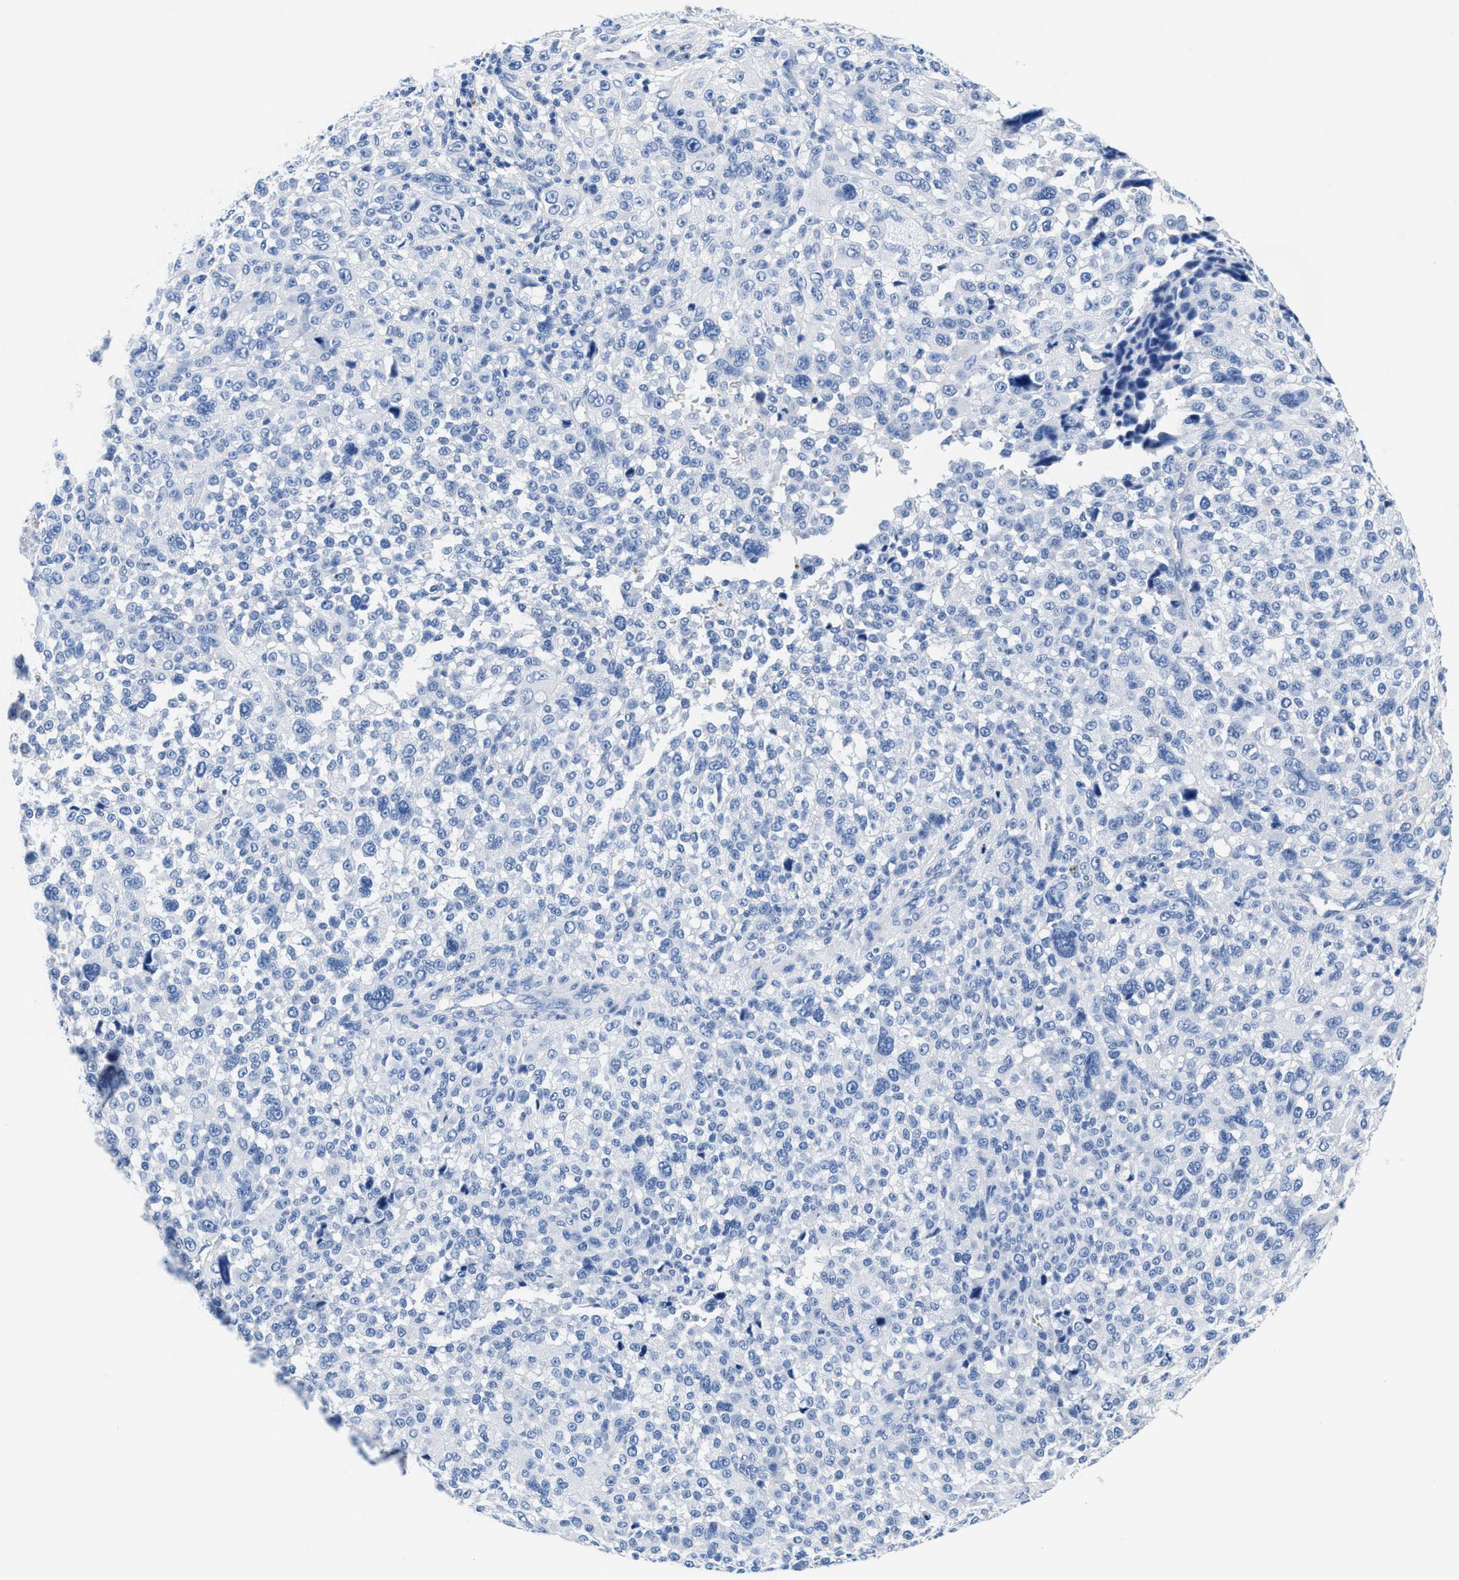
{"staining": {"intensity": "negative", "quantity": "none", "location": "none"}, "tissue": "melanoma", "cell_type": "Tumor cells", "image_type": "cancer", "snomed": [{"axis": "morphology", "description": "Malignant melanoma, NOS"}, {"axis": "topography", "description": "Skin"}], "caption": "Immunohistochemistry of melanoma displays no expression in tumor cells.", "gene": "SLFN13", "patient": {"sex": "female", "age": 55}}